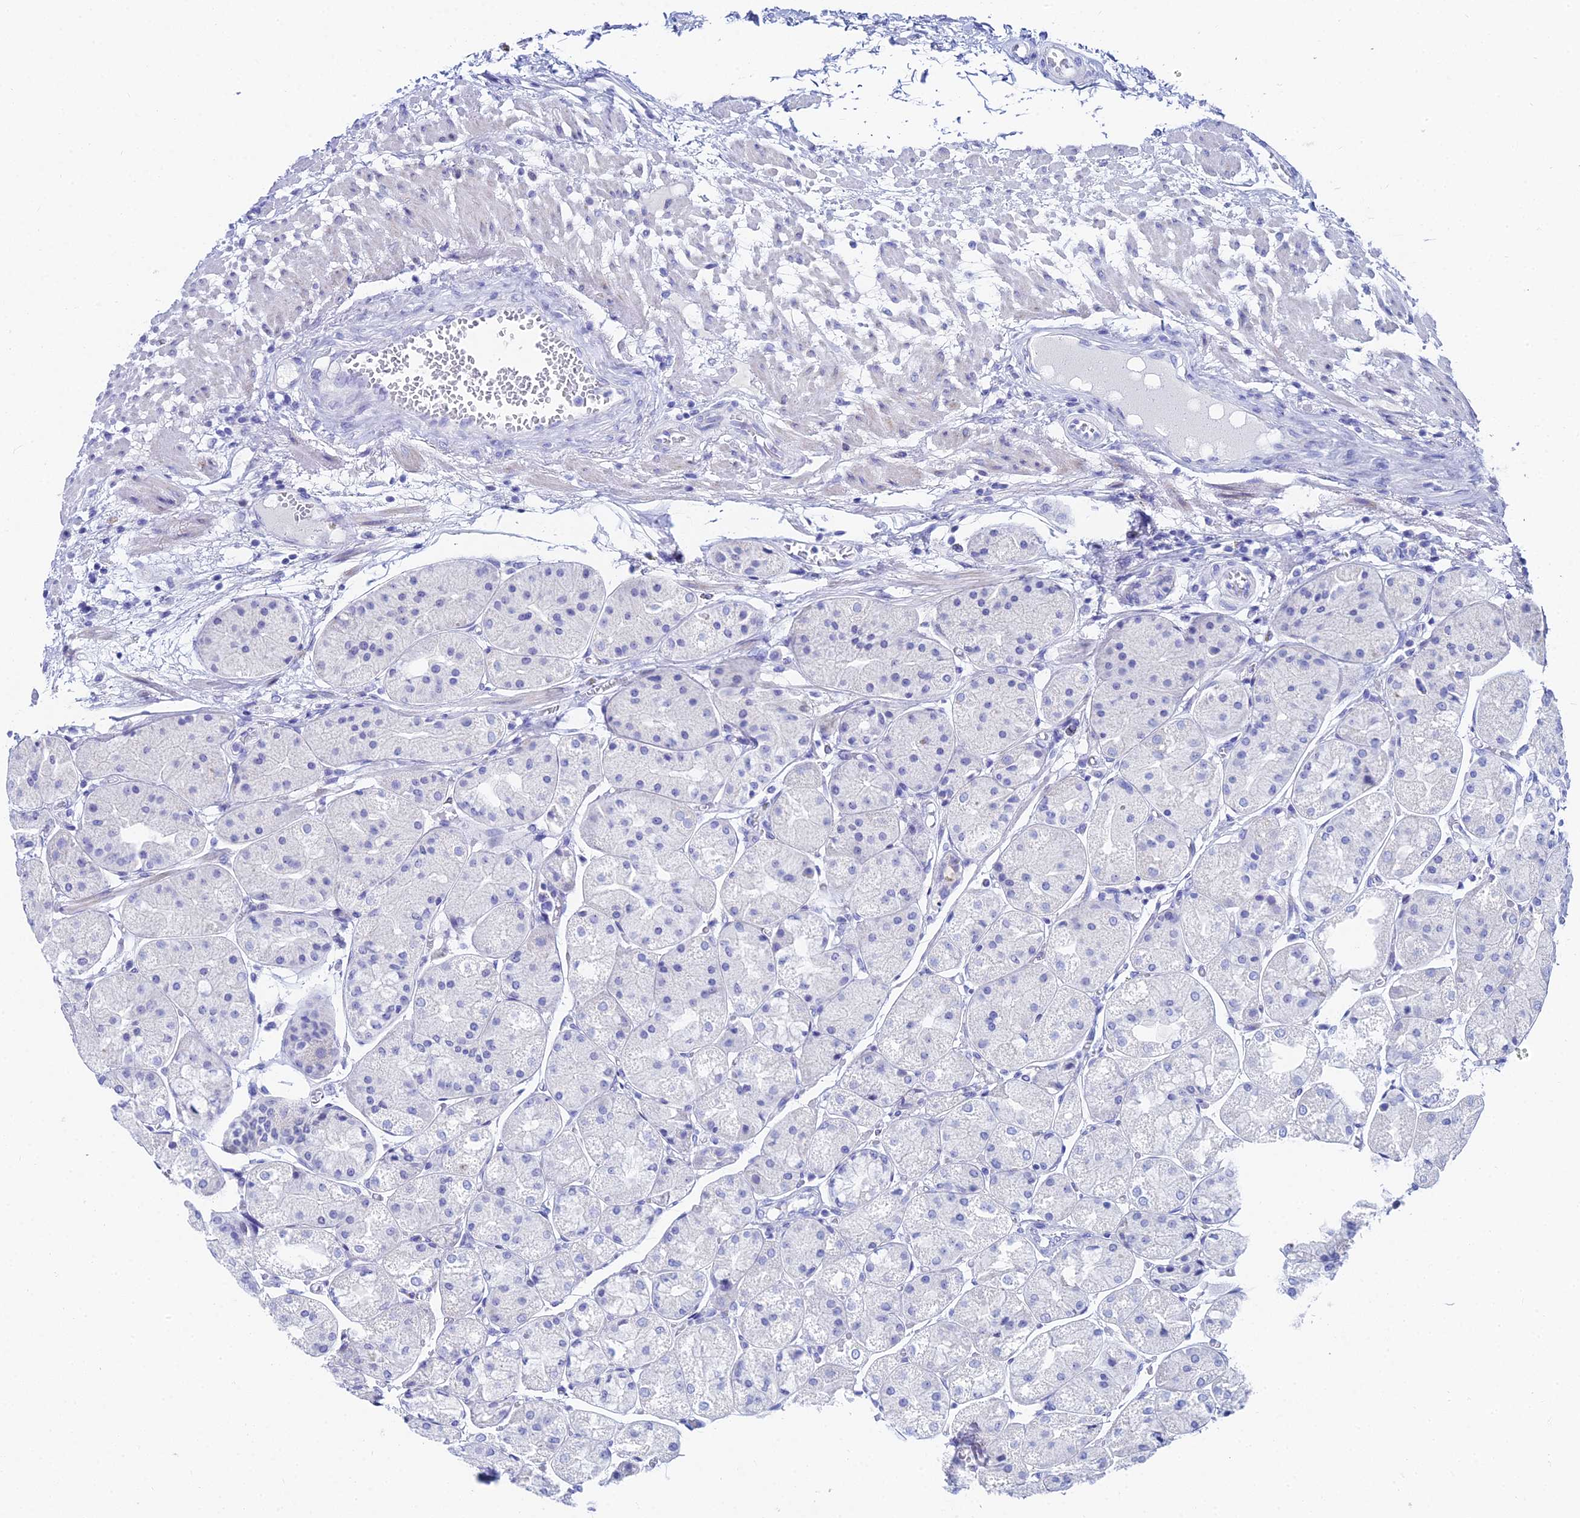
{"staining": {"intensity": "negative", "quantity": "none", "location": "none"}, "tissue": "stomach", "cell_type": "Glandular cells", "image_type": "normal", "snomed": [{"axis": "morphology", "description": "Normal tissue, NOS"}, {"axis": "topography", "description": "Stomach, upper"}], "caption": "Human stomach stained for a protein using immunohistochemistry displays no staining in glandular cells.", "gene": "HSPA1L", "patient": {"sex": "male", "age": 72}}